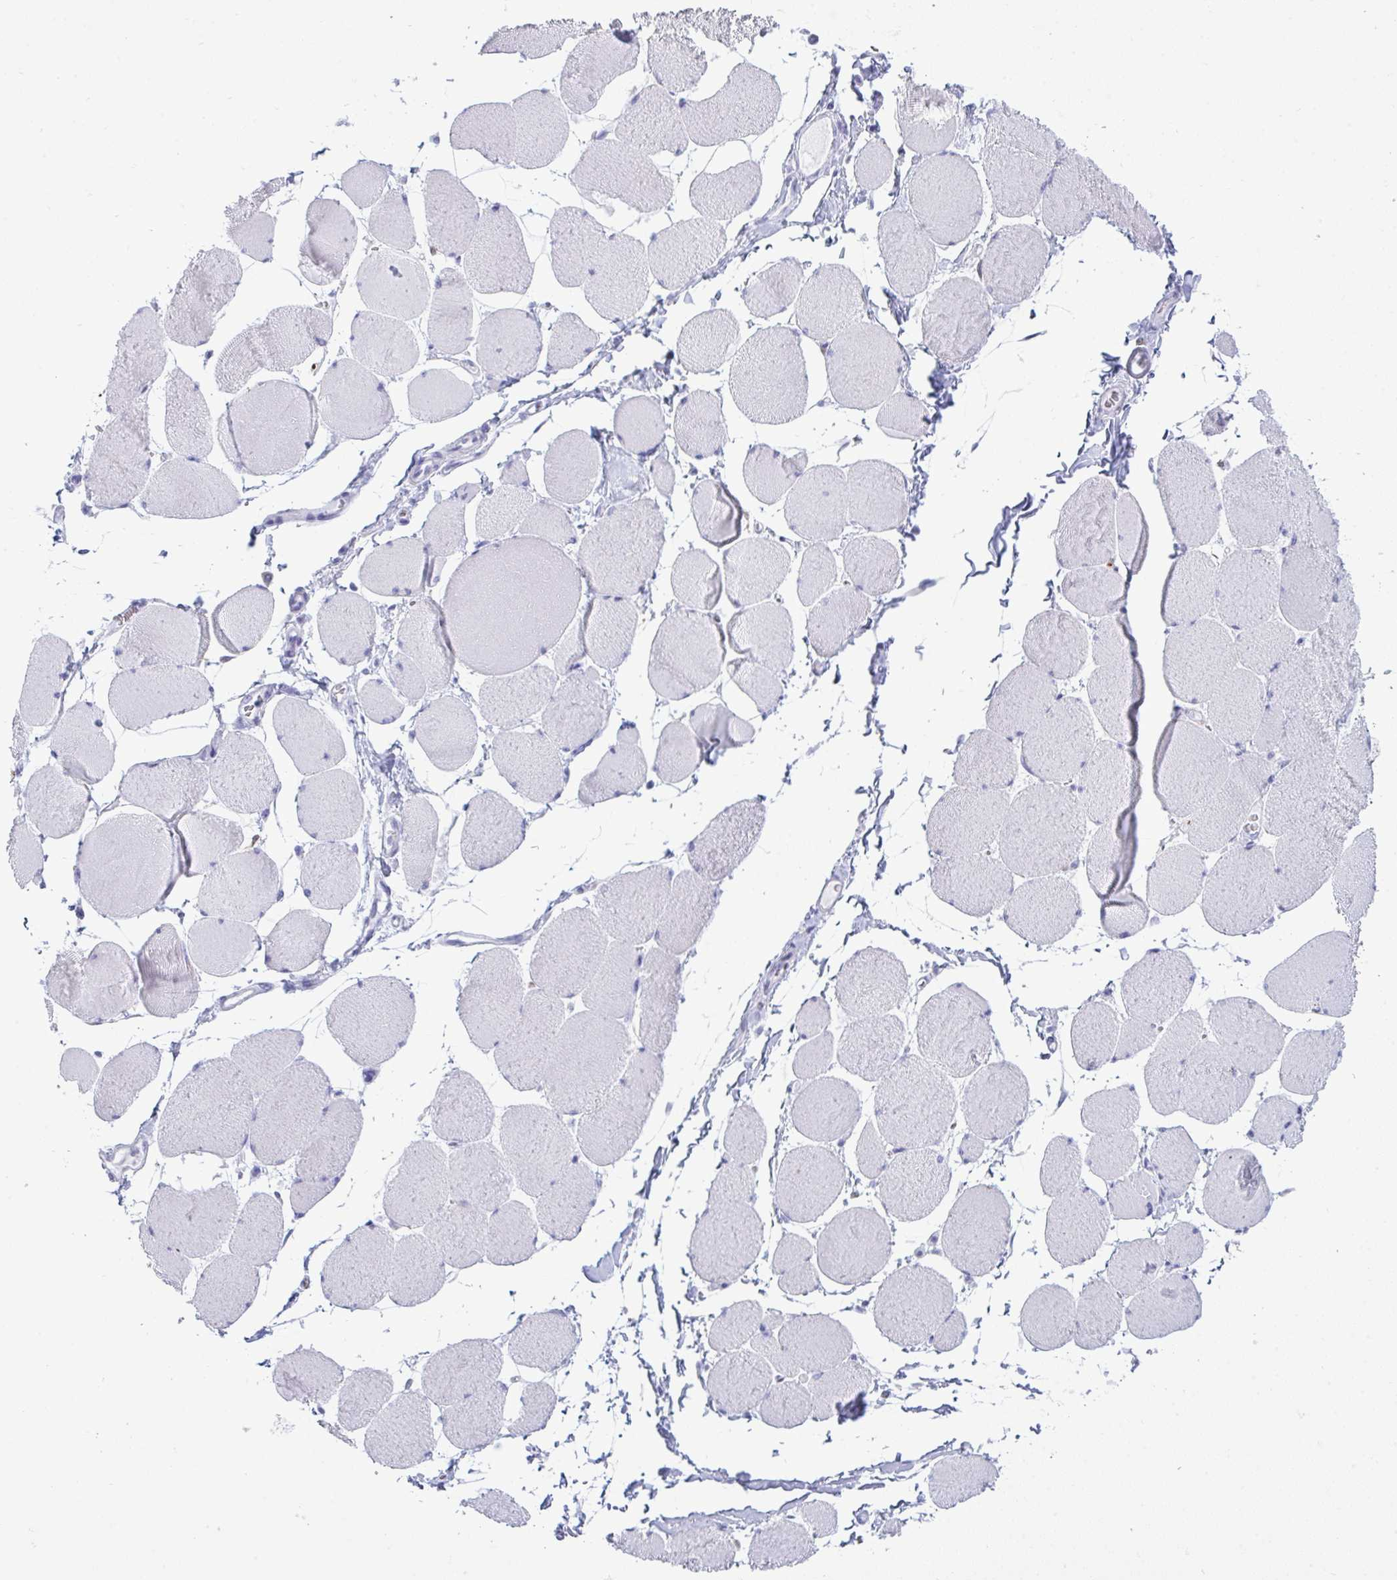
{"staining": {"intensity": "negative", "quantity": "none", "location": "none"}, "tissue": "skeletal muscle", "cell_type": "Myocytes", "image_type": "normal", "snomed": [{"axis": "morphology", "description": "Normal tissue, NOS"}, {"axis": "topography", "description": "Skeletal muscle"}], "caption": "Myocytes show no significant protein positivity in normal skeletal muscle. (DAB (3,3'-diaminobenzidine) immunohistochemistry (IHC) with hematoxylin counter stain).", "gene": "ARHGAP42", "patient": {"sex": "female", "age": 75}}